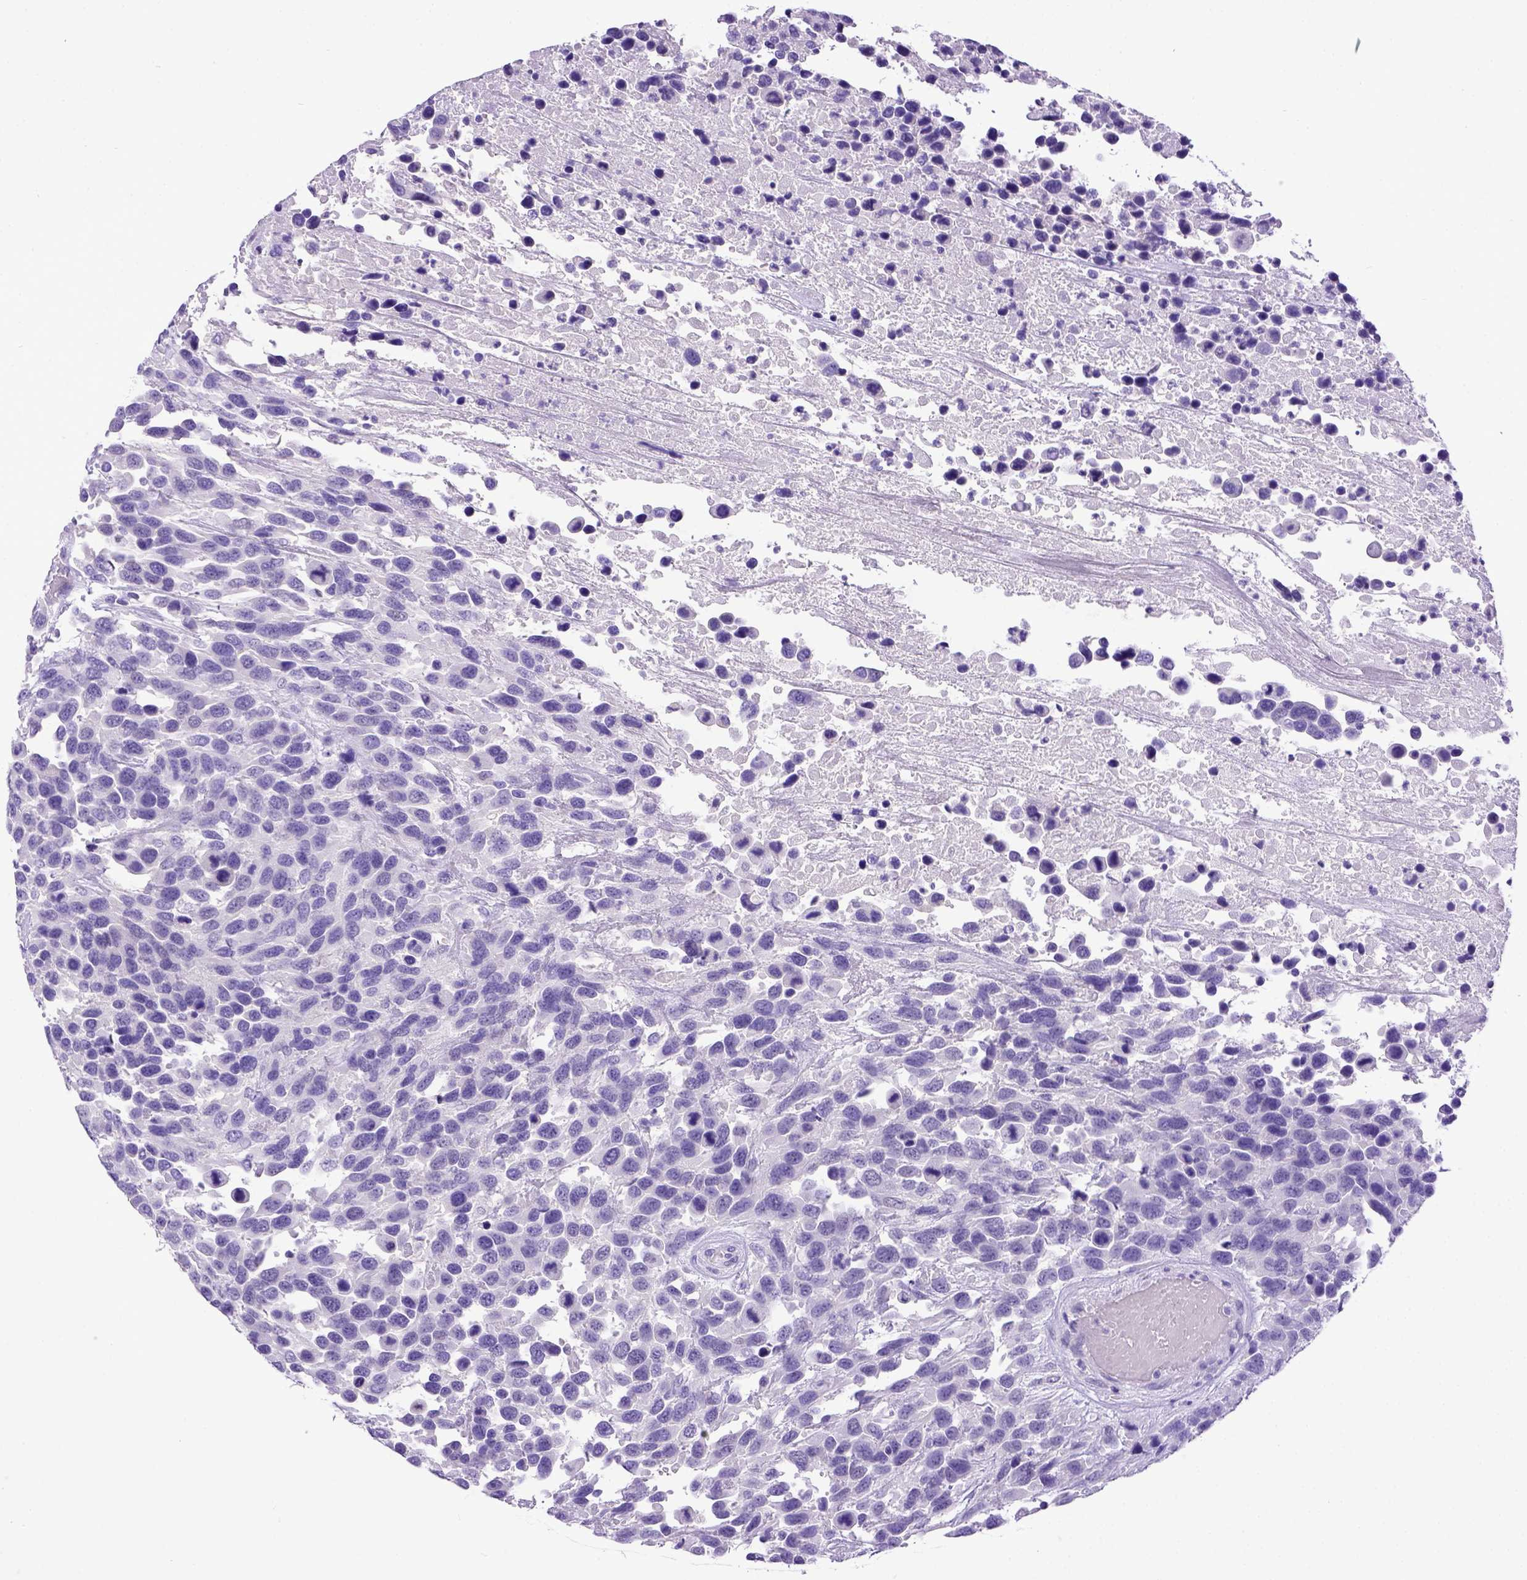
{"staining": {"intensity": "negative", "quantity": "none", "location": "none"}, "tissue": "urothelial cancer", "cell_type": "Tumor cells", "image_type": "cancer", "snomed": [{"axis": "morphology", "description": "Urothelial carcinoma, High grade"}, {"axis": "topography", "description": "Urinary bladder"}], "caption": "A high-resolution image shows IHC staining of urothelial cancer, which demonstrates no significant positivity in tumor cells.", "gene": "ESR1", "patient": {"sex": "female", "age": 70}}